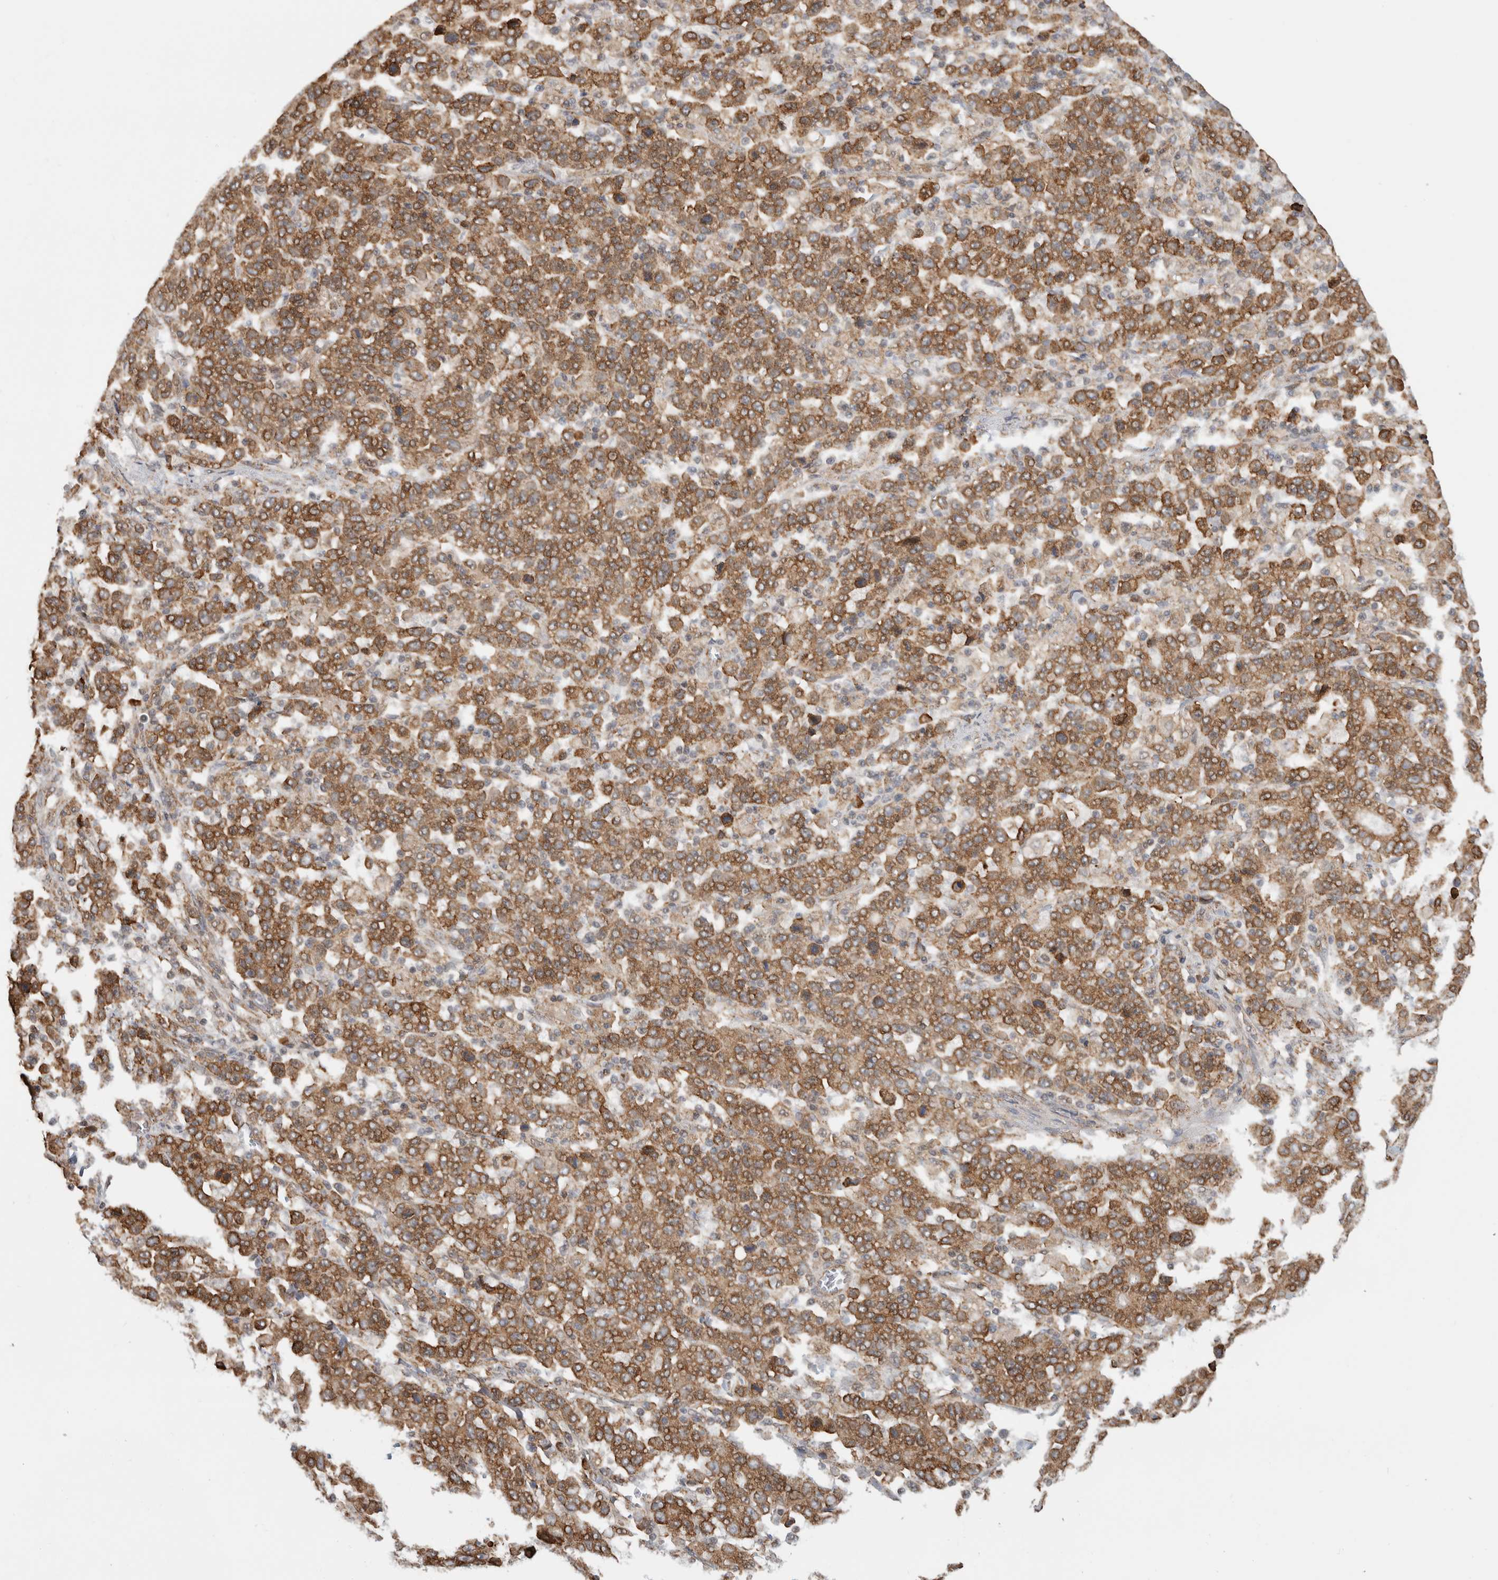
{"staining": {"intensity": "moderate", "quantity": ">75%", "location": "cytoplasmic/membranous"}, "tissue": "stomach cancer", "cell_type": "Tumor cells", "image_type": "cancer", "snomed": [{"axis": "morphology", "description": "Adenocarcinoma, NOS"}, {"axis": "topography", "description": "Stomach, upper"}], "caption": "The histopathology image displays immunohistochemical staining of stomach cancer (adenocarcinoma). There is moderate cytoplasmic/membranous positivity is present in about >75% of tumor cells.", "gene": "MS4A7", "patient": {"sex": "male", "age": 69}}